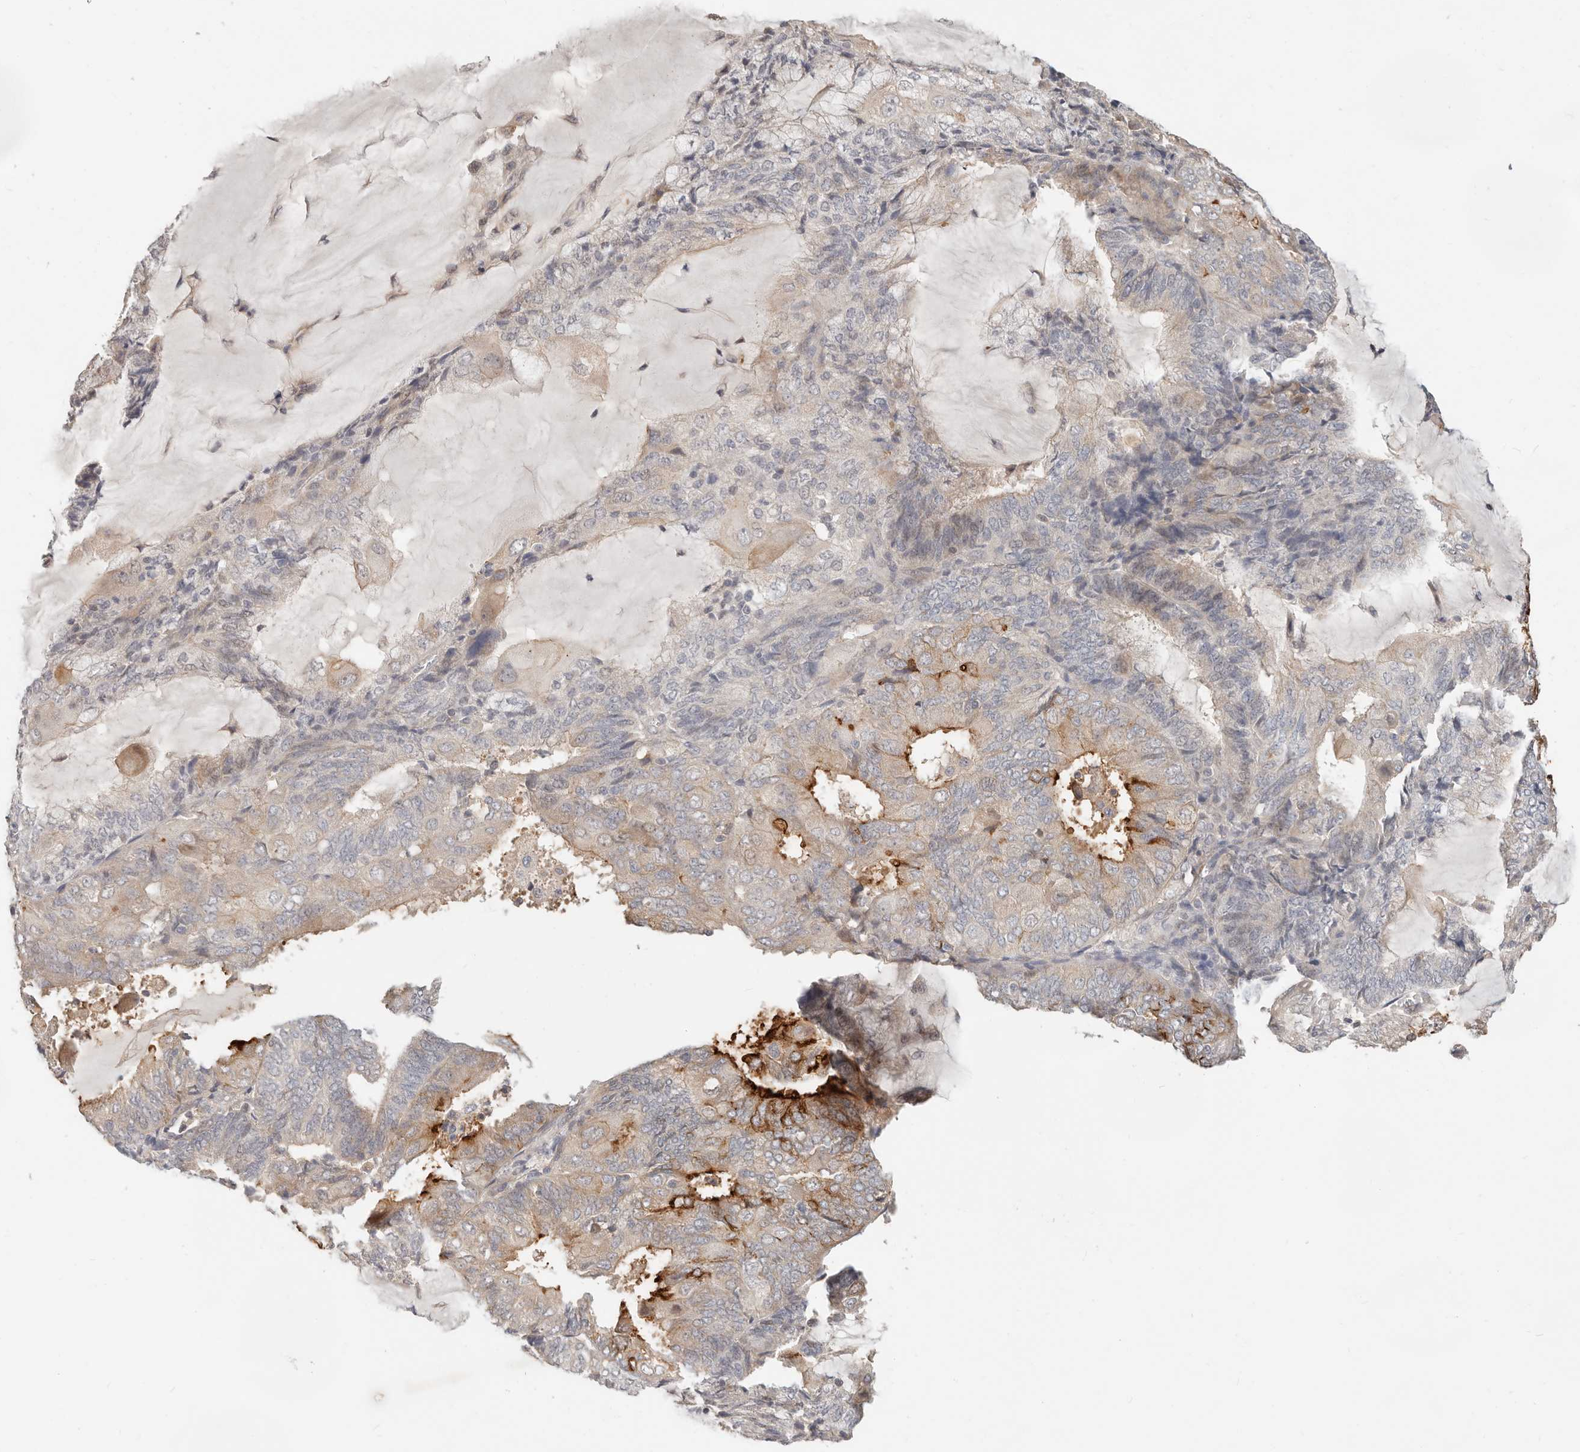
{"staining": {"intensity": "strong", "quantity": "25%-75%", "location": "cytoplasmic/membranous"}, "tissue": "endometrial cancer", "cell_type": "Tumor cells", "image_type": "cancer", "snomed": [{"axis": "morphology", "description": "Adenocarcinoma, NOS"}, {"axis": "topography", "description": "Endometrium"}], "caption": "Immunohistochemistry (IHC) (DAB) staining of adenocarcinoma (endometrial) reveals strong cytoplasmic/membranous protein expression in about 25%-75% of tumor cells.", "gene": "ZRANB1", "patient": {"sex": "female", "age": 81}}